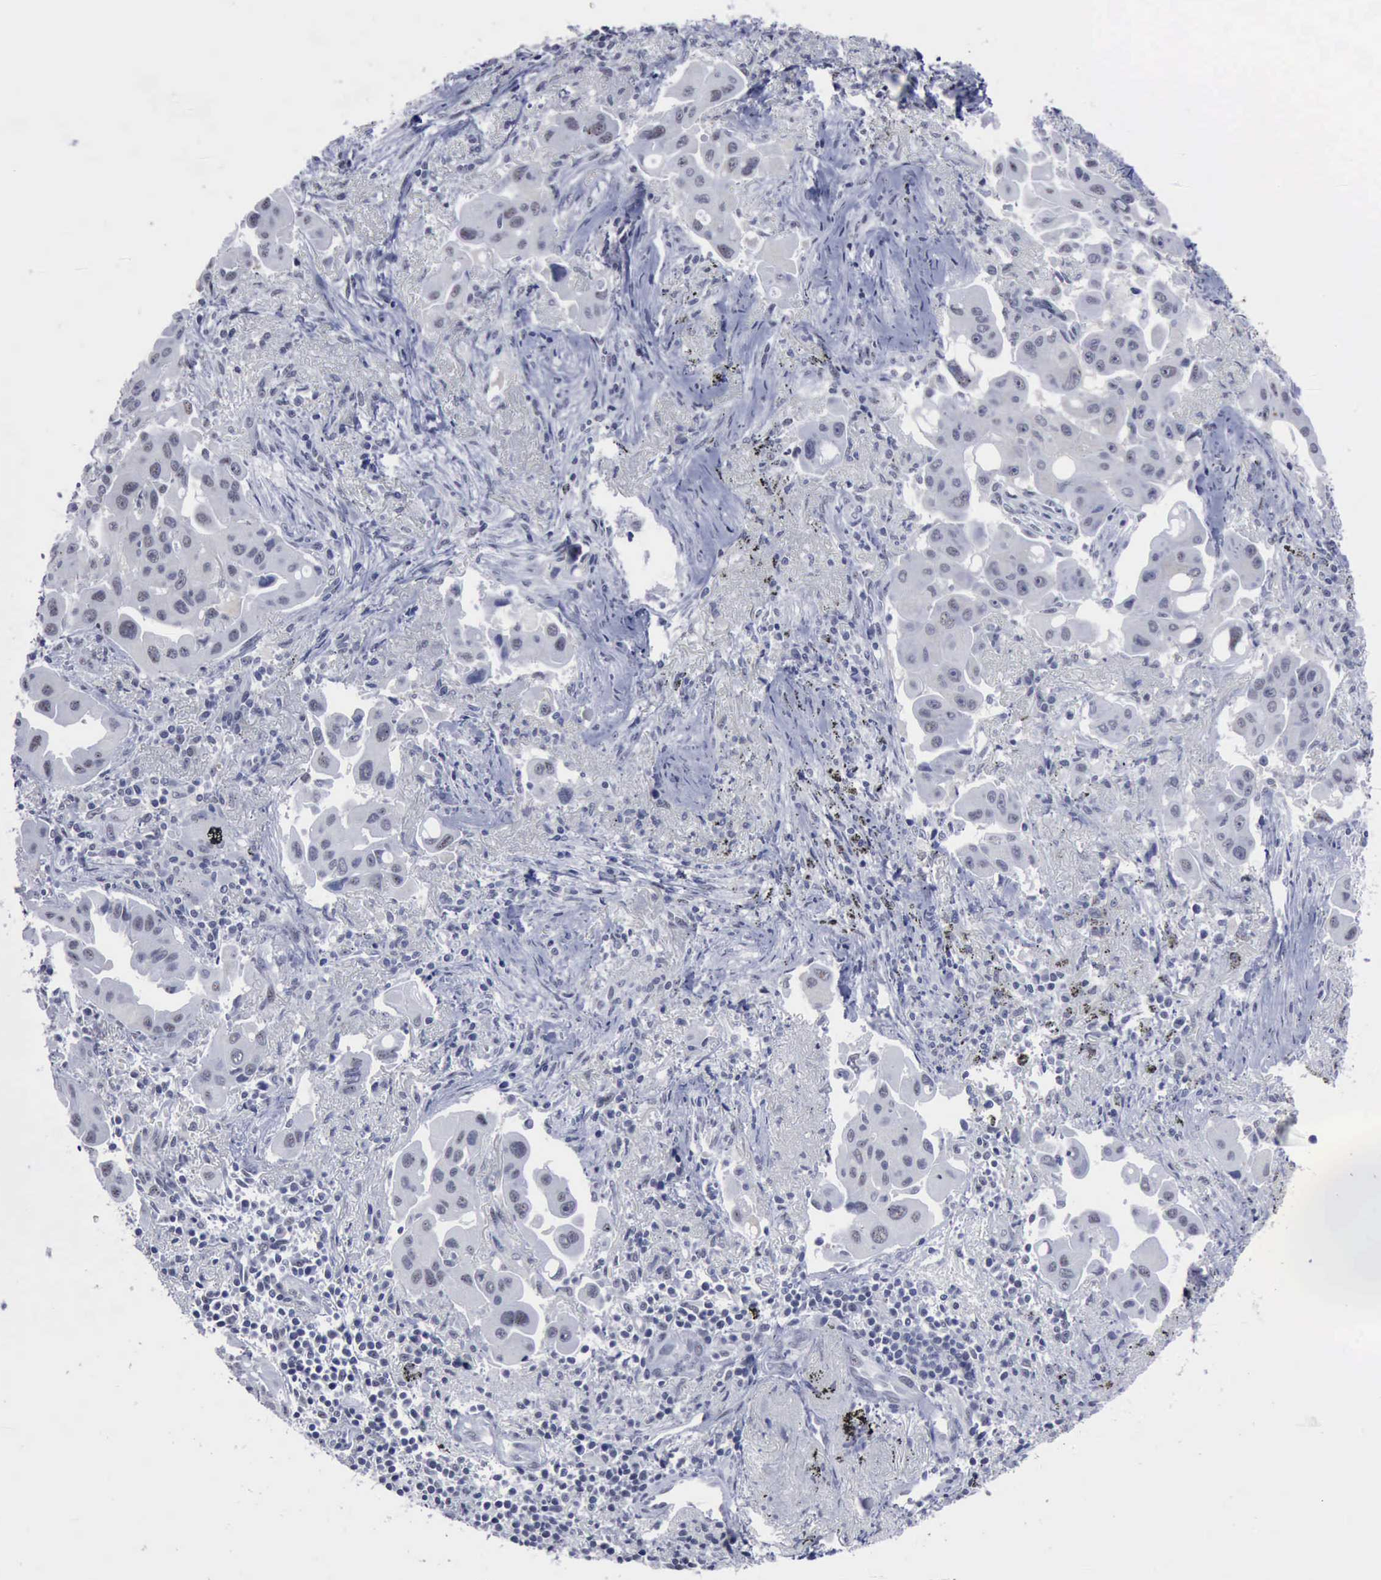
{"staining": {"intensity": "negative", "quantity": "none", "location": "none"}, "tissue": "lung cancer", "cell_type": "Tumor cells", "image_type": "cancer", "snomed": [{"axis": "morphology", "description": "Adenocarcinoma, NOS"}, {"axis": "topography", "description": "Lung"}], "caption": "The IHC histopathology image has no significant staining in tumor cells of adenocarcinoma (lung) tissue. (DAB immunohistochemistry (IHC) with hematoxylin counter stain).", "gene": "BRD1", "patient": {"sex": "male", "age": 68}}